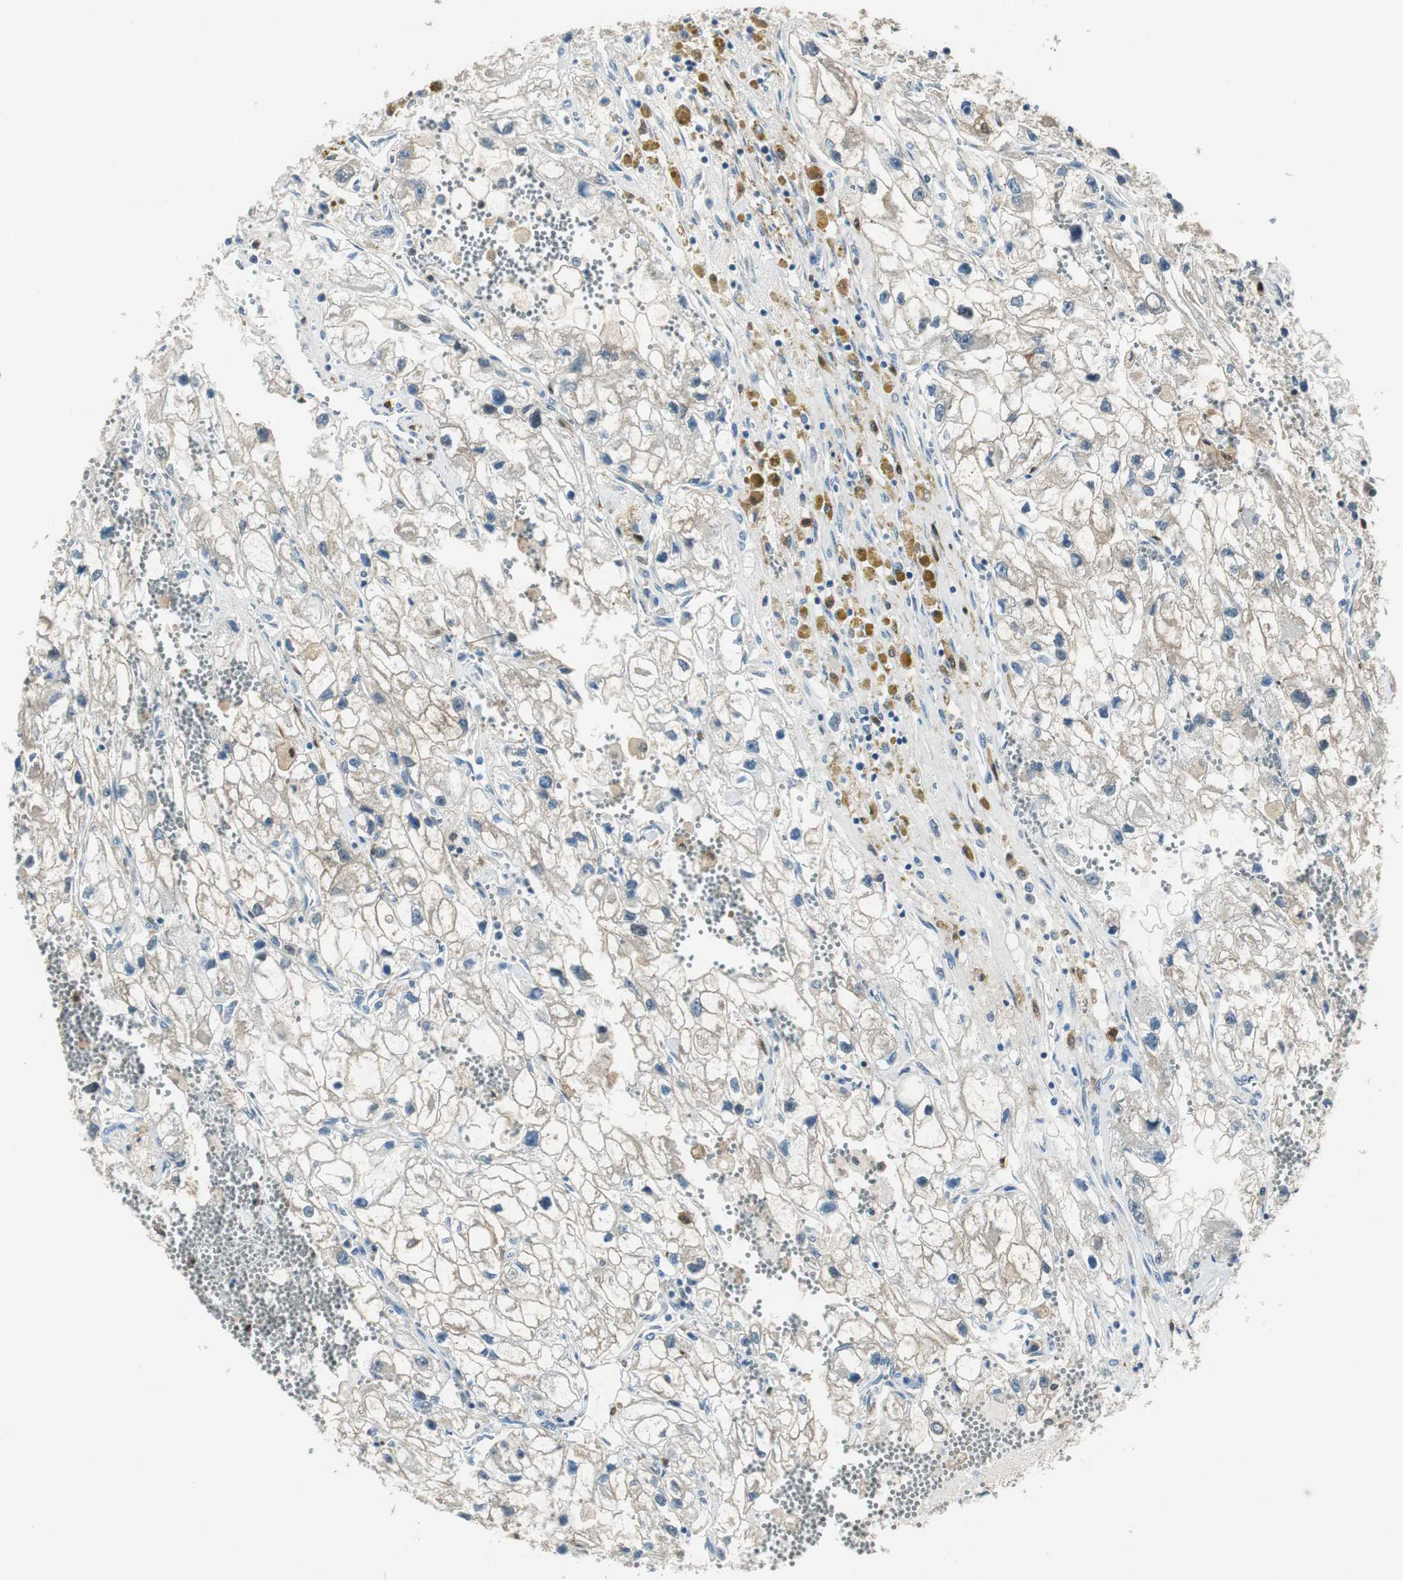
{"staining": {"intensity": "weak", "quantity": "25%-75%", "location": "cytoplasmic/membranous"}, "tissue": "renal cancer", "cell_type": "Tumor cells", "image_type": "cancer", "snomed": [{"axis": "morphology", "description": "Adenocarcinoma, NOS"}, {"axis": "topography", "description": "Kidney"}], "caption": "Immunohistochemical staining of human renal cancer displays low levels of weak cytoplasmic/membranous protein staining in approximately 25%-75% of tumor cells. The protein is shown in brown color, while the nuclei are stained blue.", "gene": "ME1", "patient": {"sex": "female", "age": 70}}